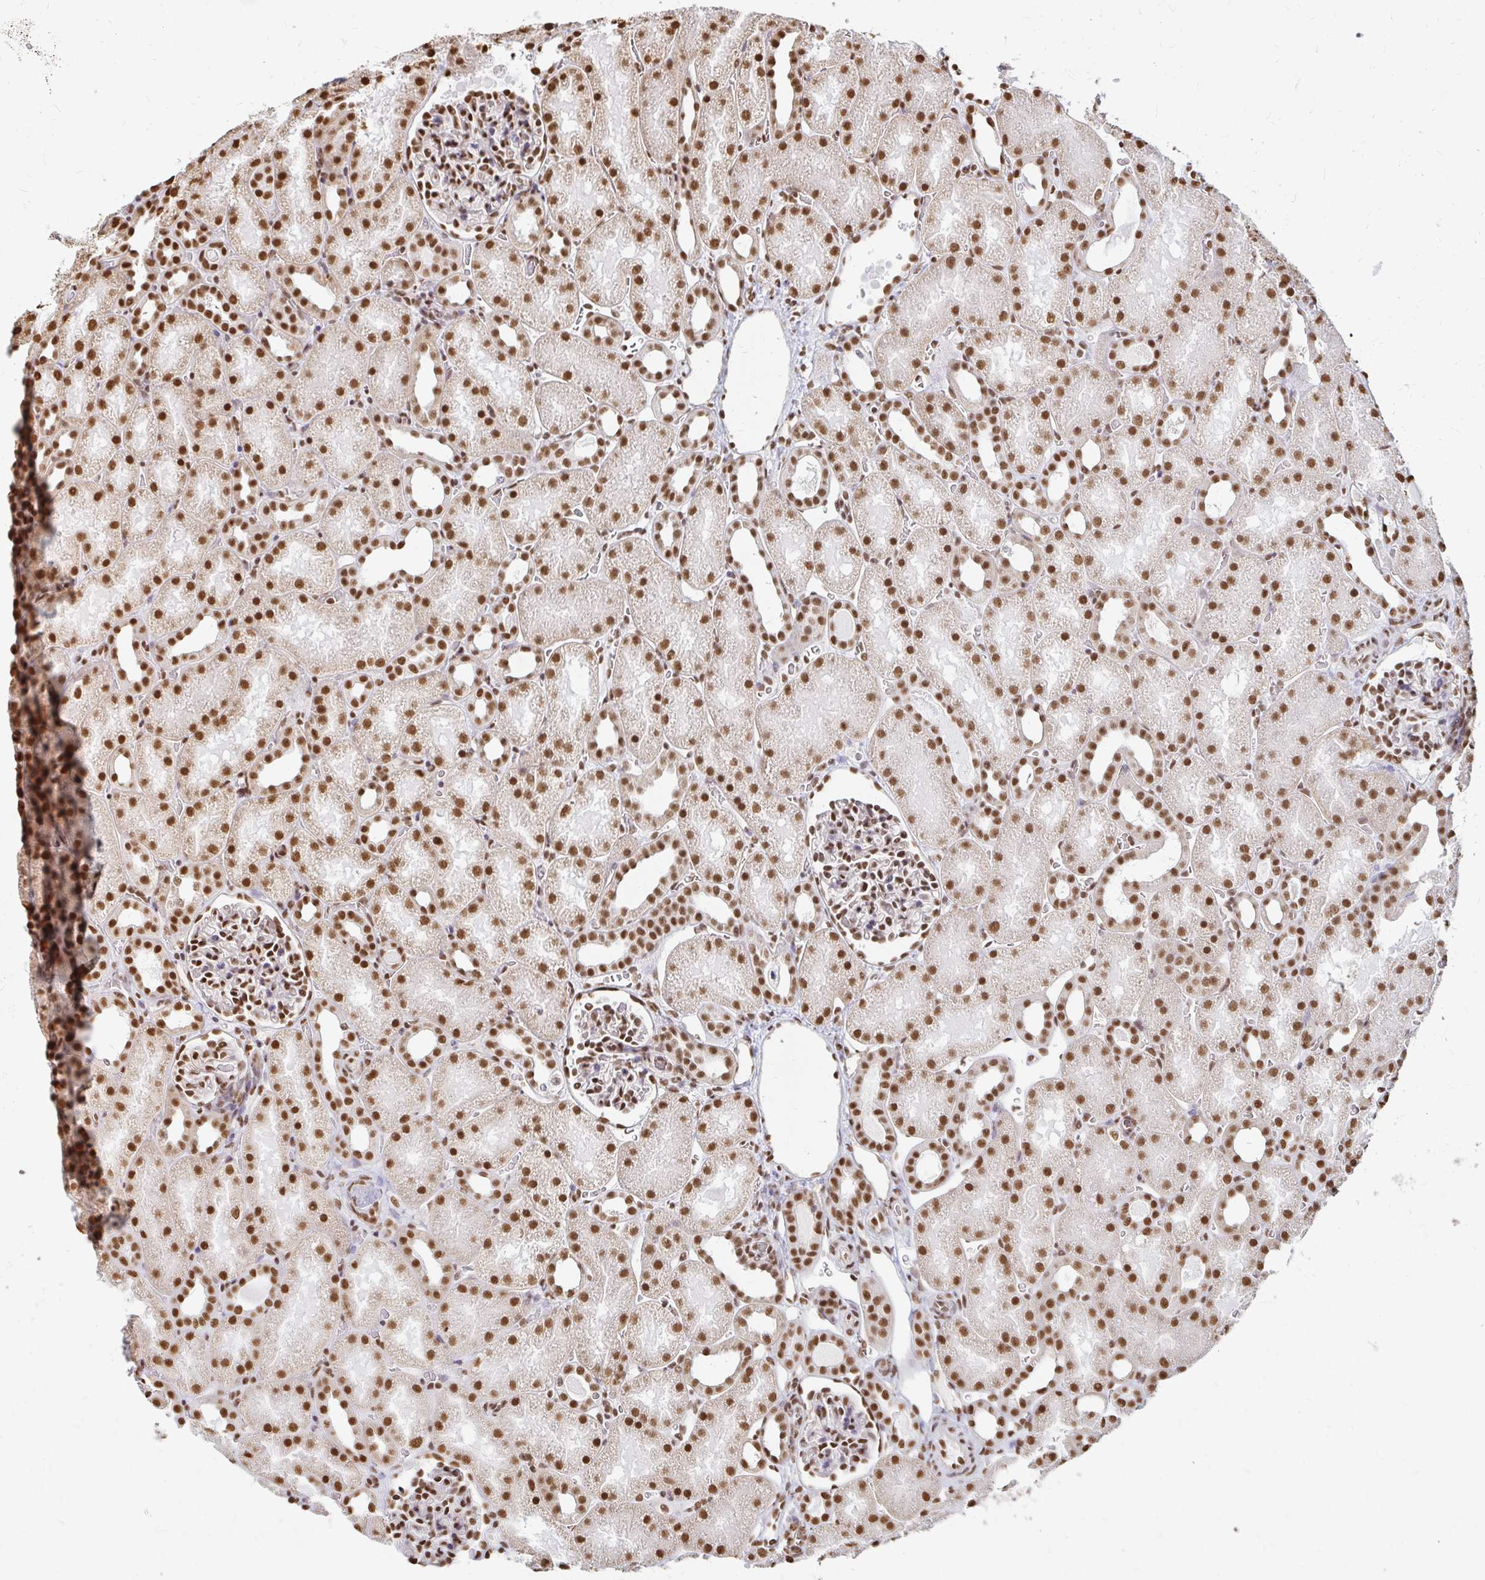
{"staining": {"intensity": "strong", "quantity": ">75%", "location": "nuclear"}, "tissue": "kidney", "cell_type": "Cells in glomeruli", "image_type": "normal", "snomed": [{"axis": "morphology", "description": "Normal tissue, NOS"}, {"axis": "topography", "description": "Kidney"}], "caption": "Protein staining exhibits strong nuclear staining in about >75% of cells in glomeruli in normal kidney. (IHC, brightfield microscopy, high magnification).", "gene": "HNRNPU", "patient": {"sex": "male", "age": 2}}